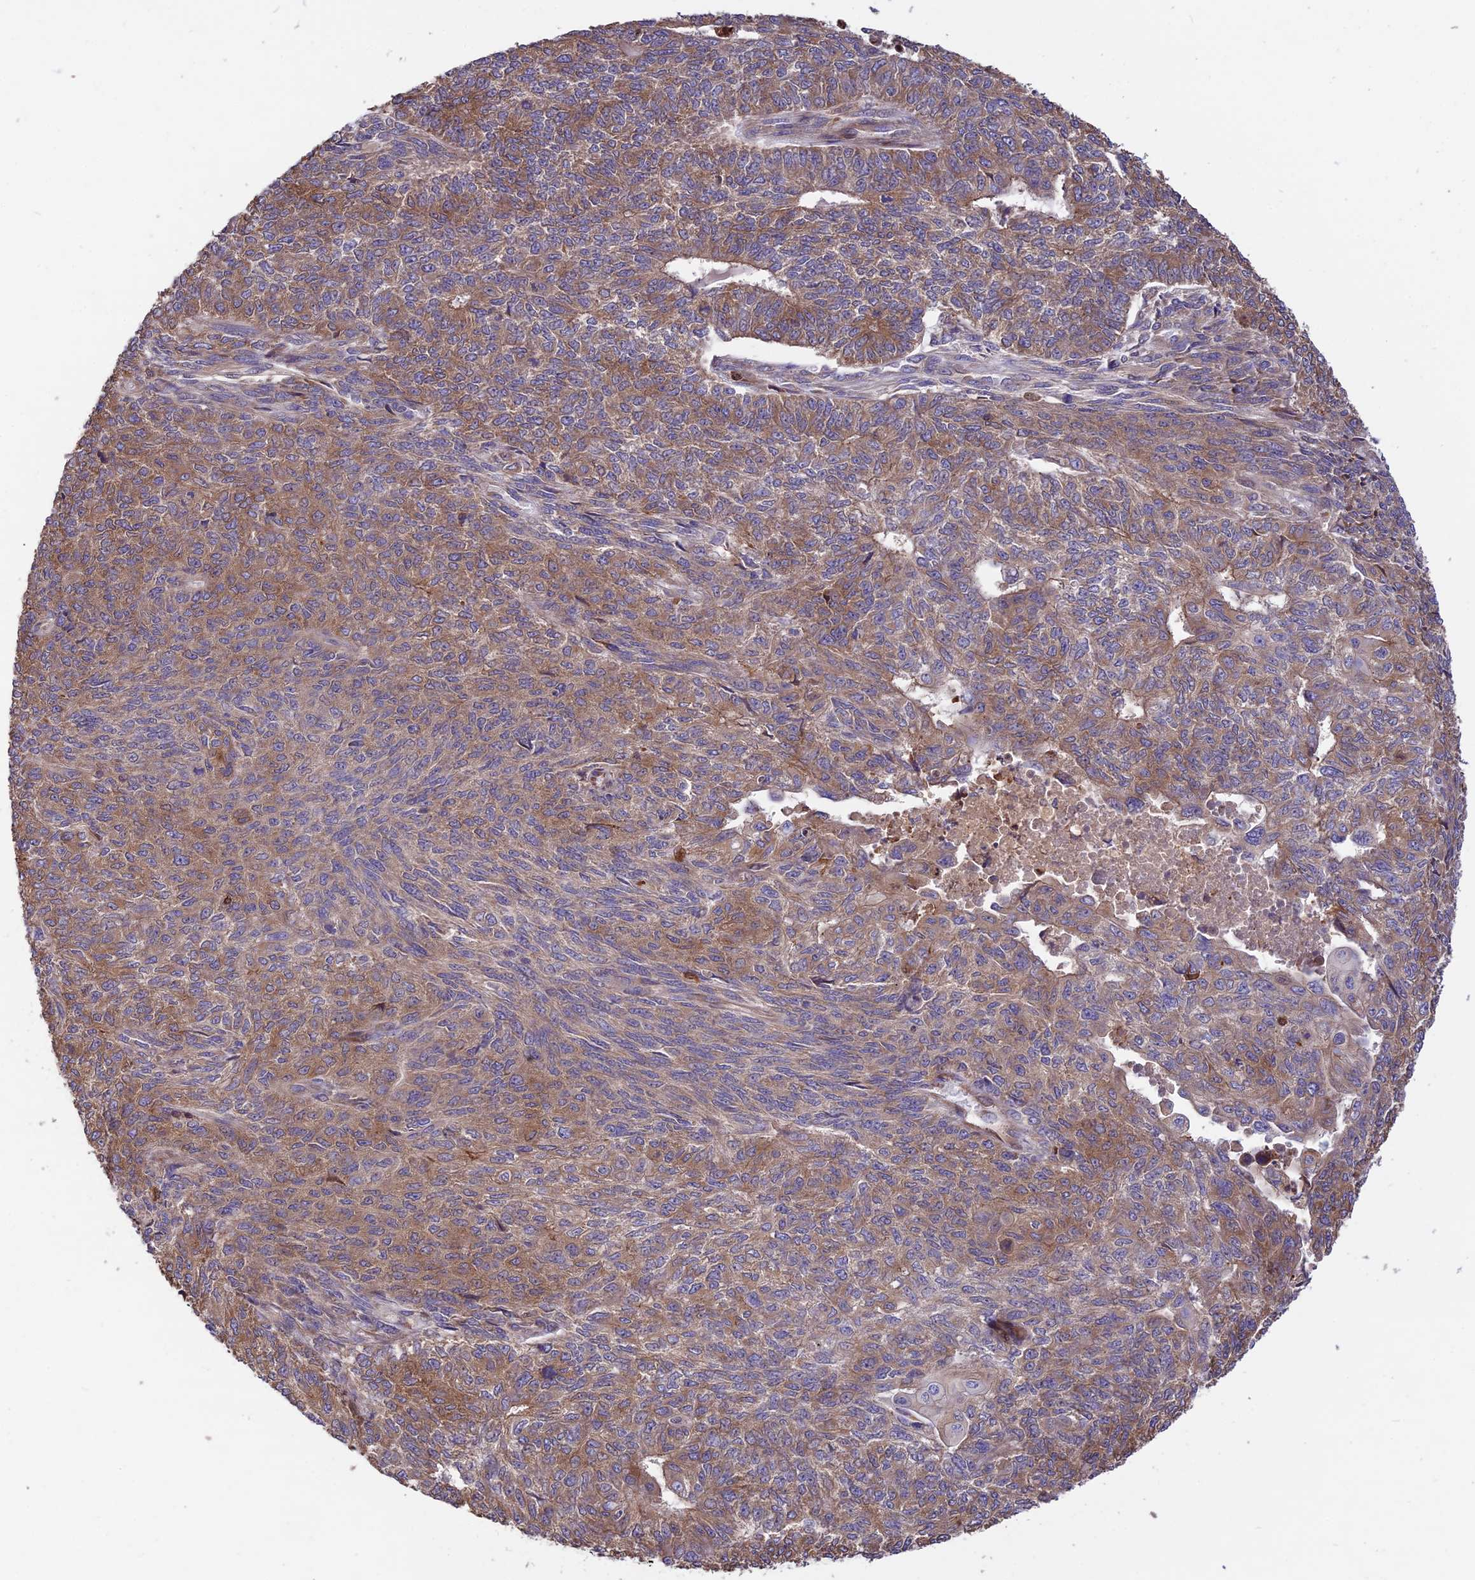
{"staining": {"intensity": "moderate", "quantity": "25%-75%", "location": "cytoplasmic/membranous"}, "tissue": "endometrial cancer", "cell_type": "Tumor cells", "image_type": "cancer", "snomed": [{"axis": "morphology", "description": "Adenocarcinoma, NOS"}, {"axis": "topography", "description": "Endometrium"}], "caption": "Endometrial adenocarcinoma tissue reveals moderate cytoplasmic/membranous staining in about 25%-75% of tumor cells, visualized by immunohistochemistry.", "gene": "ROCK1", "patient": {"sex": "female", "age": 32}}